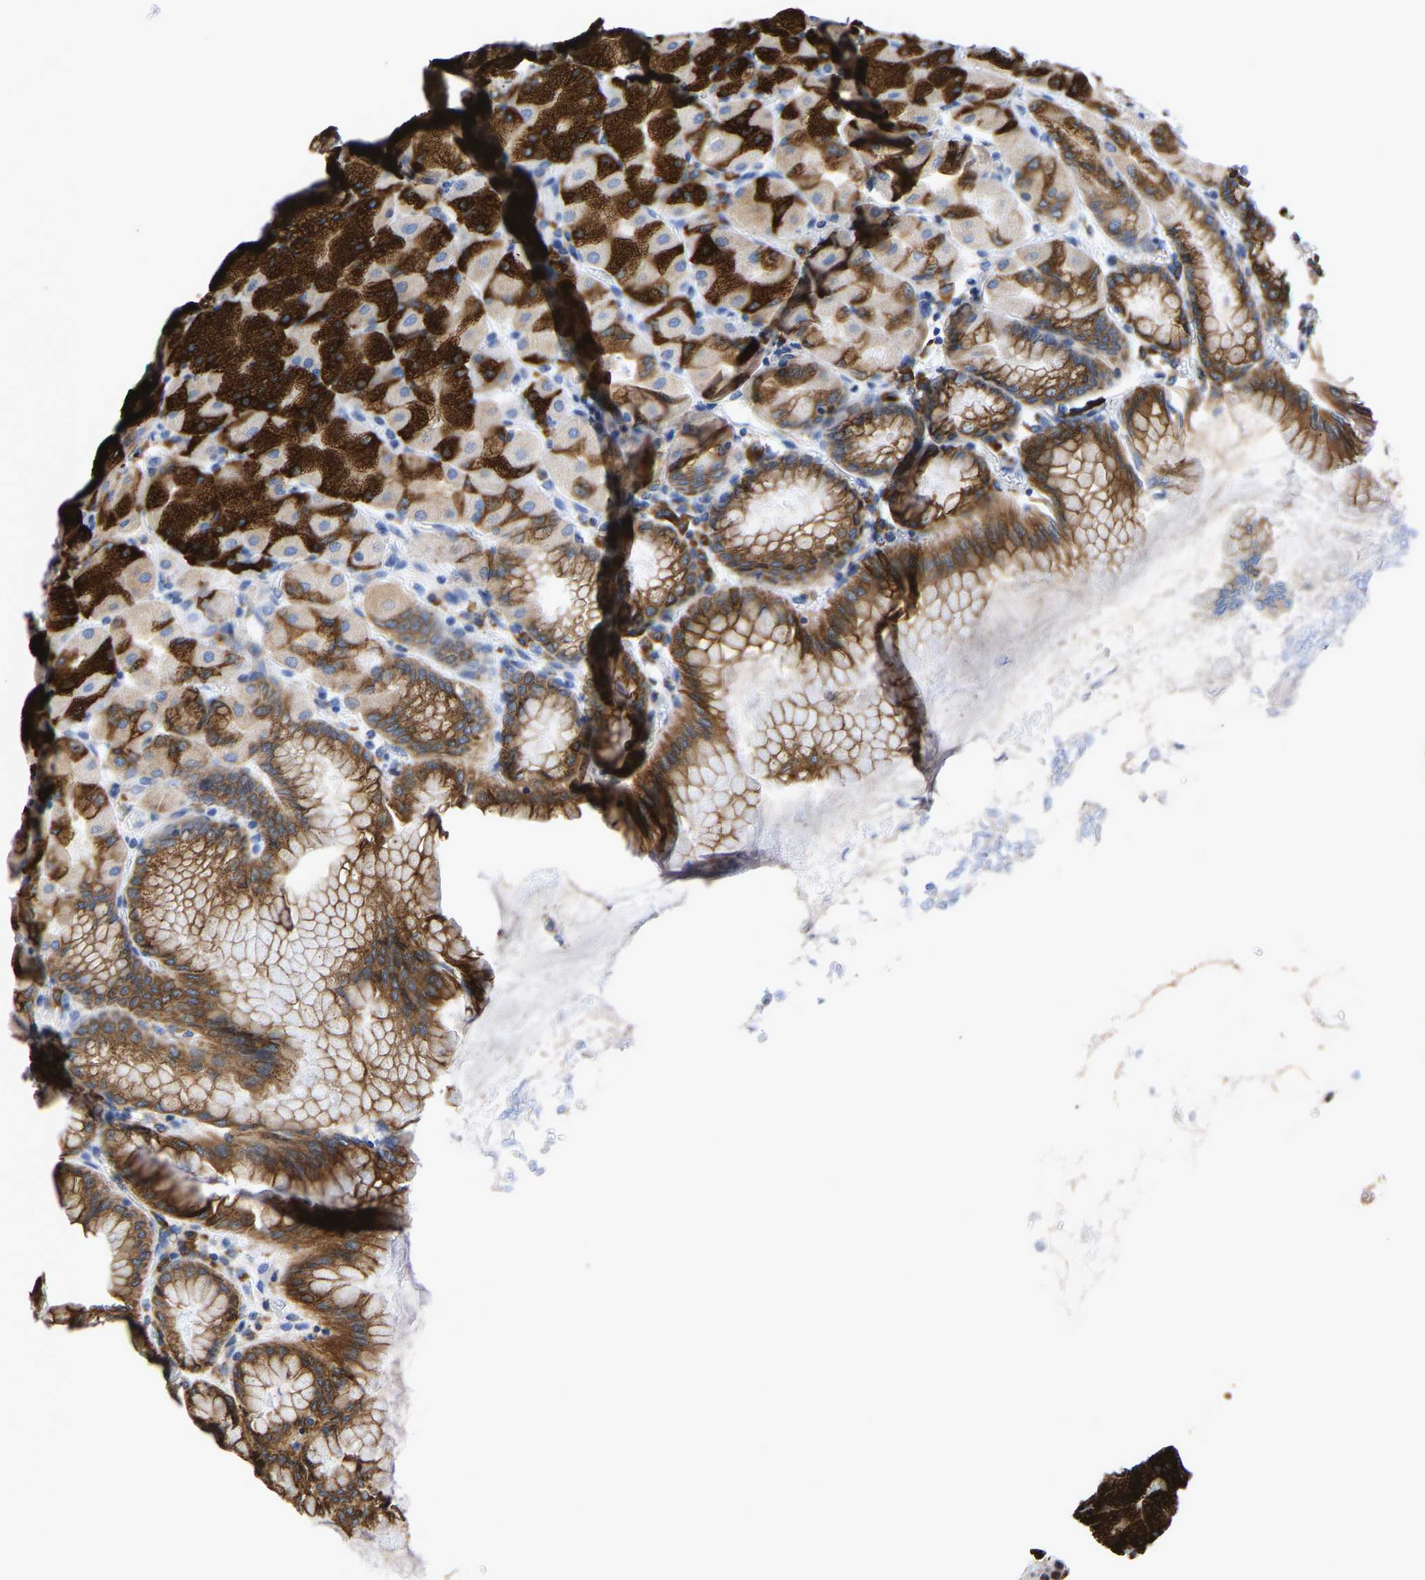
{"staining": {"intensity": "strong", "quantity": ">75%", "location": "cytoplasmic/membranous"}, "tissue": "stomach", "cell_type": "Glandular cells", "image_type": "normal", "snomed": [{"axis": "morphology", "description": "Normal tissue, NOS"}, {"axis": "topography", "description": "Stomach, upper"}], "caption": "Immunohistochemistry (DAB (3,3'-diaminobenzidine)) staining of normal human stomach exhibits strong cytoplasmic/membranous protein staining in about >75% of glandular cells.", "gene": "P4HB", "patient": {"sex": "female", "age": 56}}